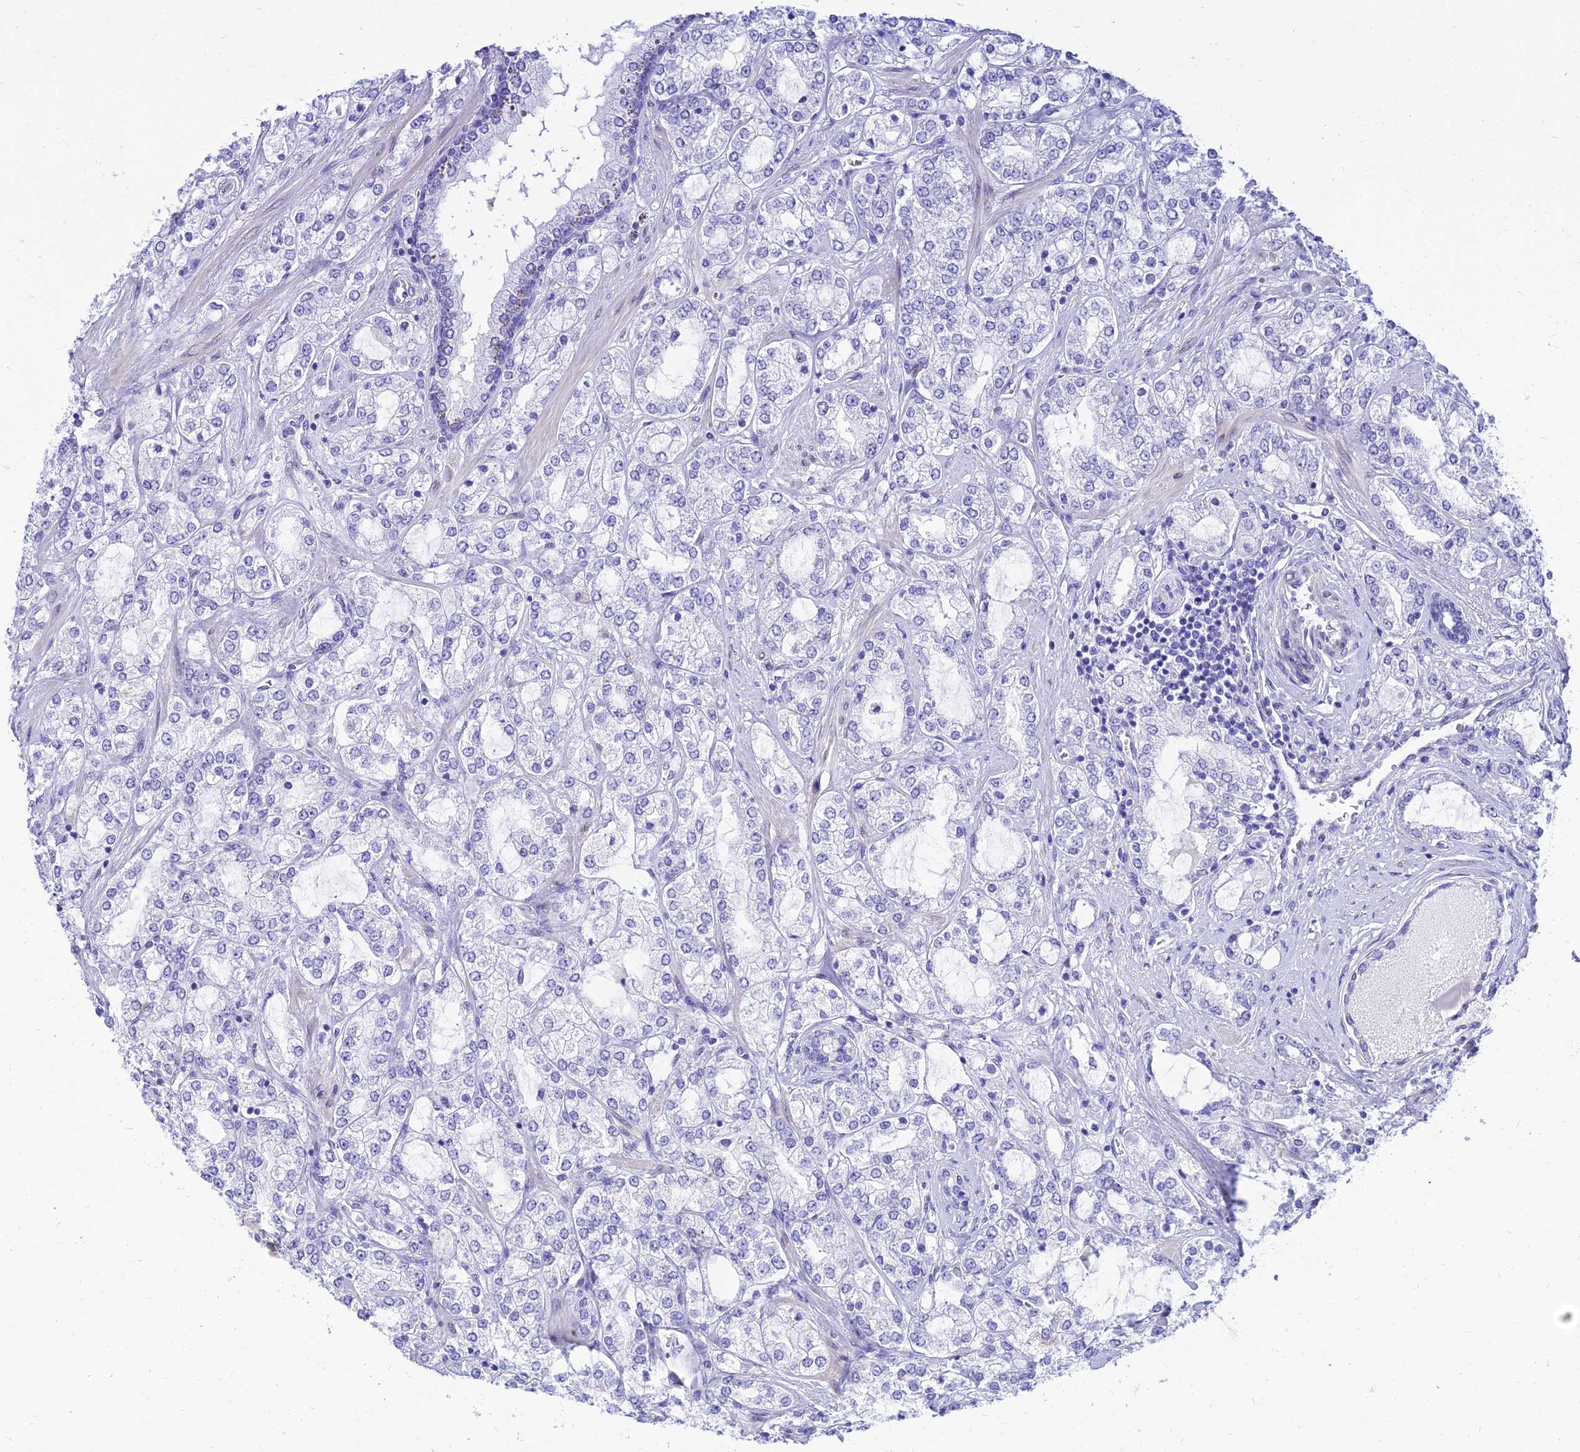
{"staining": {"intensity": "negative", "quantity": "none", "location": "none"}, "tissue": "prostate cancer", "cell_type": "Tumor cells", "image_type": "cancer", "snomed": [{"axis": "morphology", "description": "Adenocarcinoma, High grade"}, {"axis": "topography", "description": "Prostate"}], "caption": "A micrograph of human high-grade adenocarcinoma (prostate) is negative for staining in tumor cells.", "gene": "TAC3", "patient": {"sex": "male", "age": 64}}